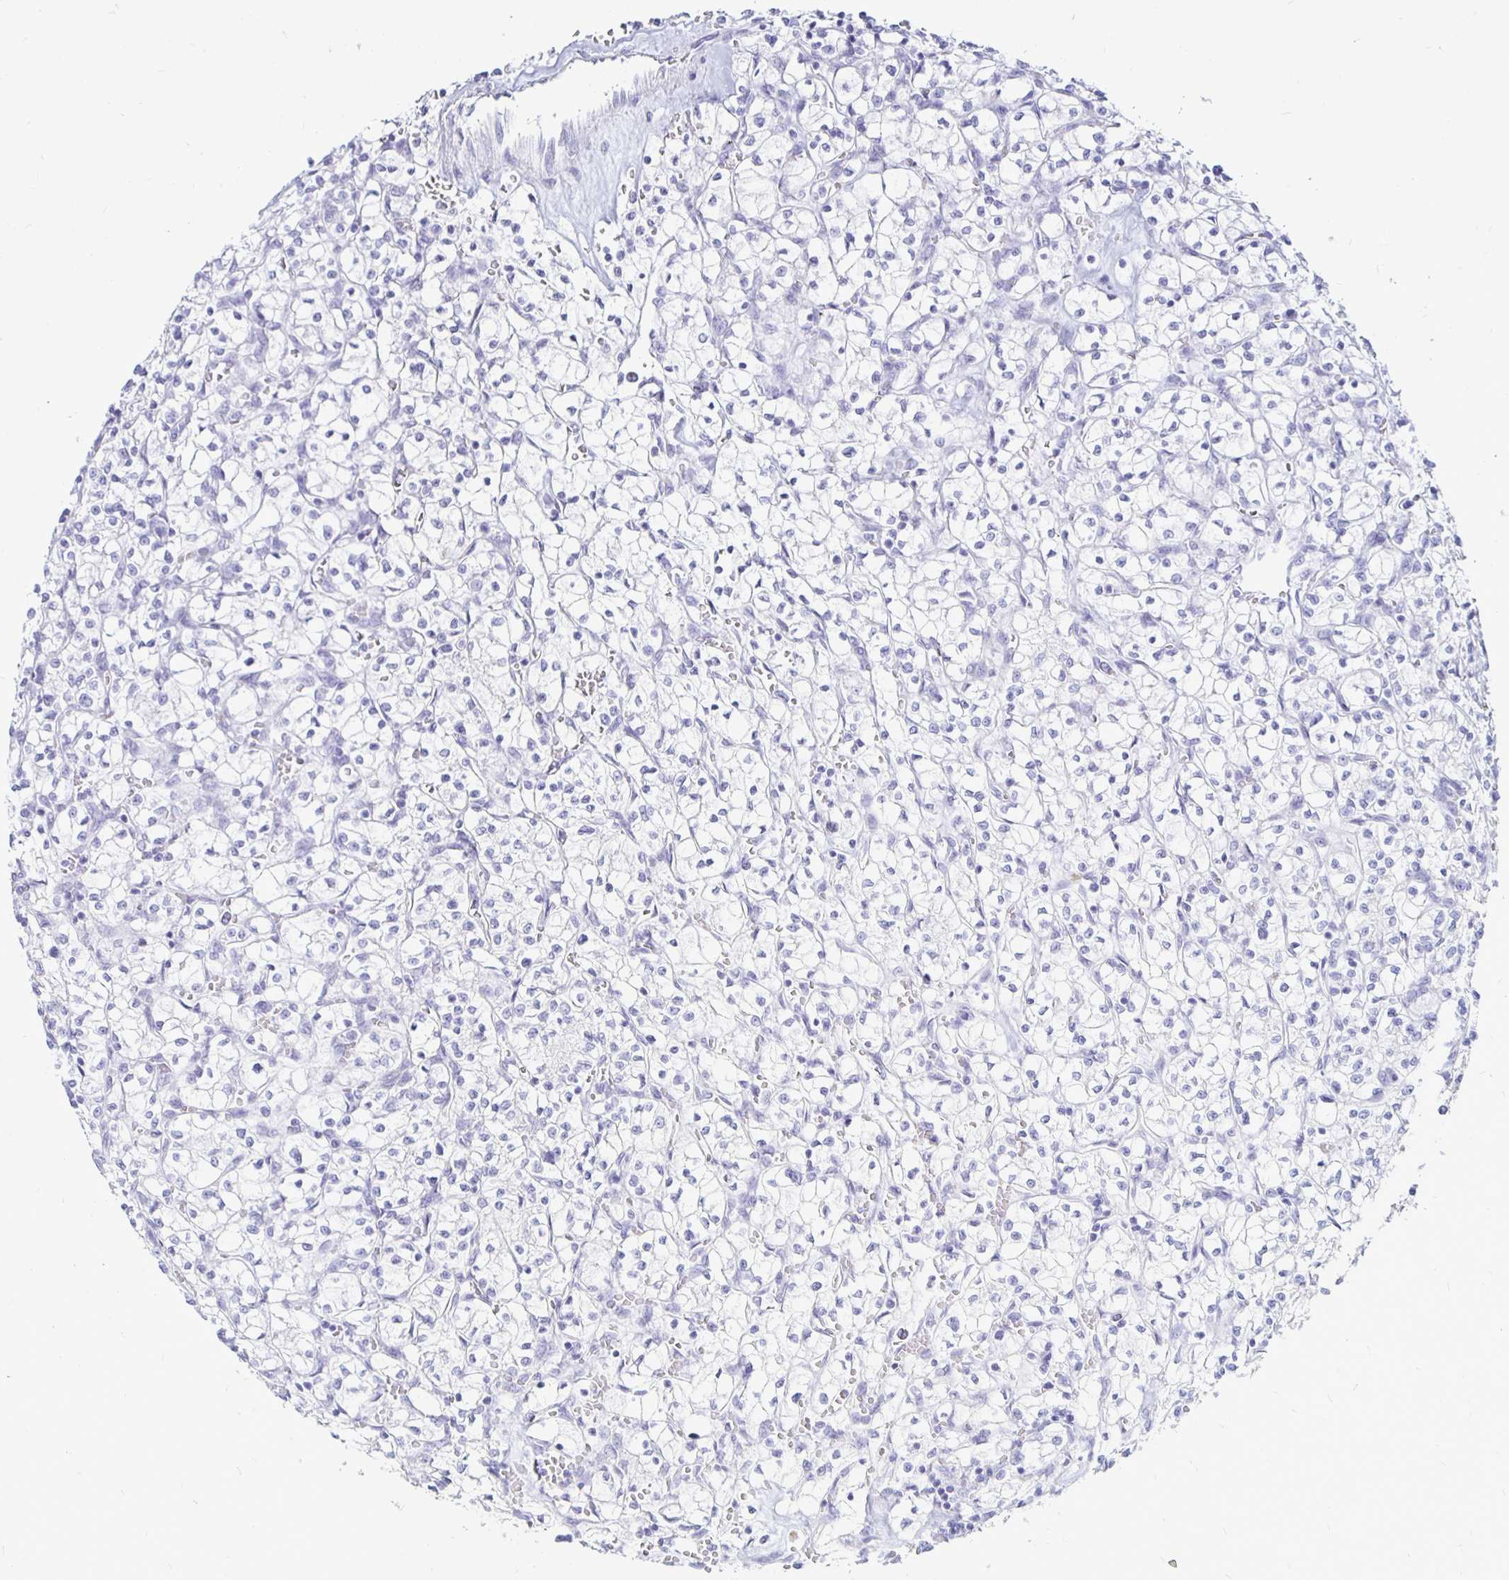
{"staining": {"intensity": "negative", "quantity": "none", "location": "none"}, "tissue": "renal cancer", "cell_type": "Tumor cells", "image_type": "cancer", "snomed": [{"axis": "morphology", "description": "Adenocarcinoma, NOS"}, {"axis": "topography", "description": "Kidney"}], "caption": "Tumor cells are negative for protein expression in human renal adenocarcinoma. The staining is performed using DAB (3,3'-diaminobenzidine) brown chromogen with nuclei counter-stained in using hematoxylin.", "gene": "TIMP1", "patient": {"sex": "female", "age": 64}}